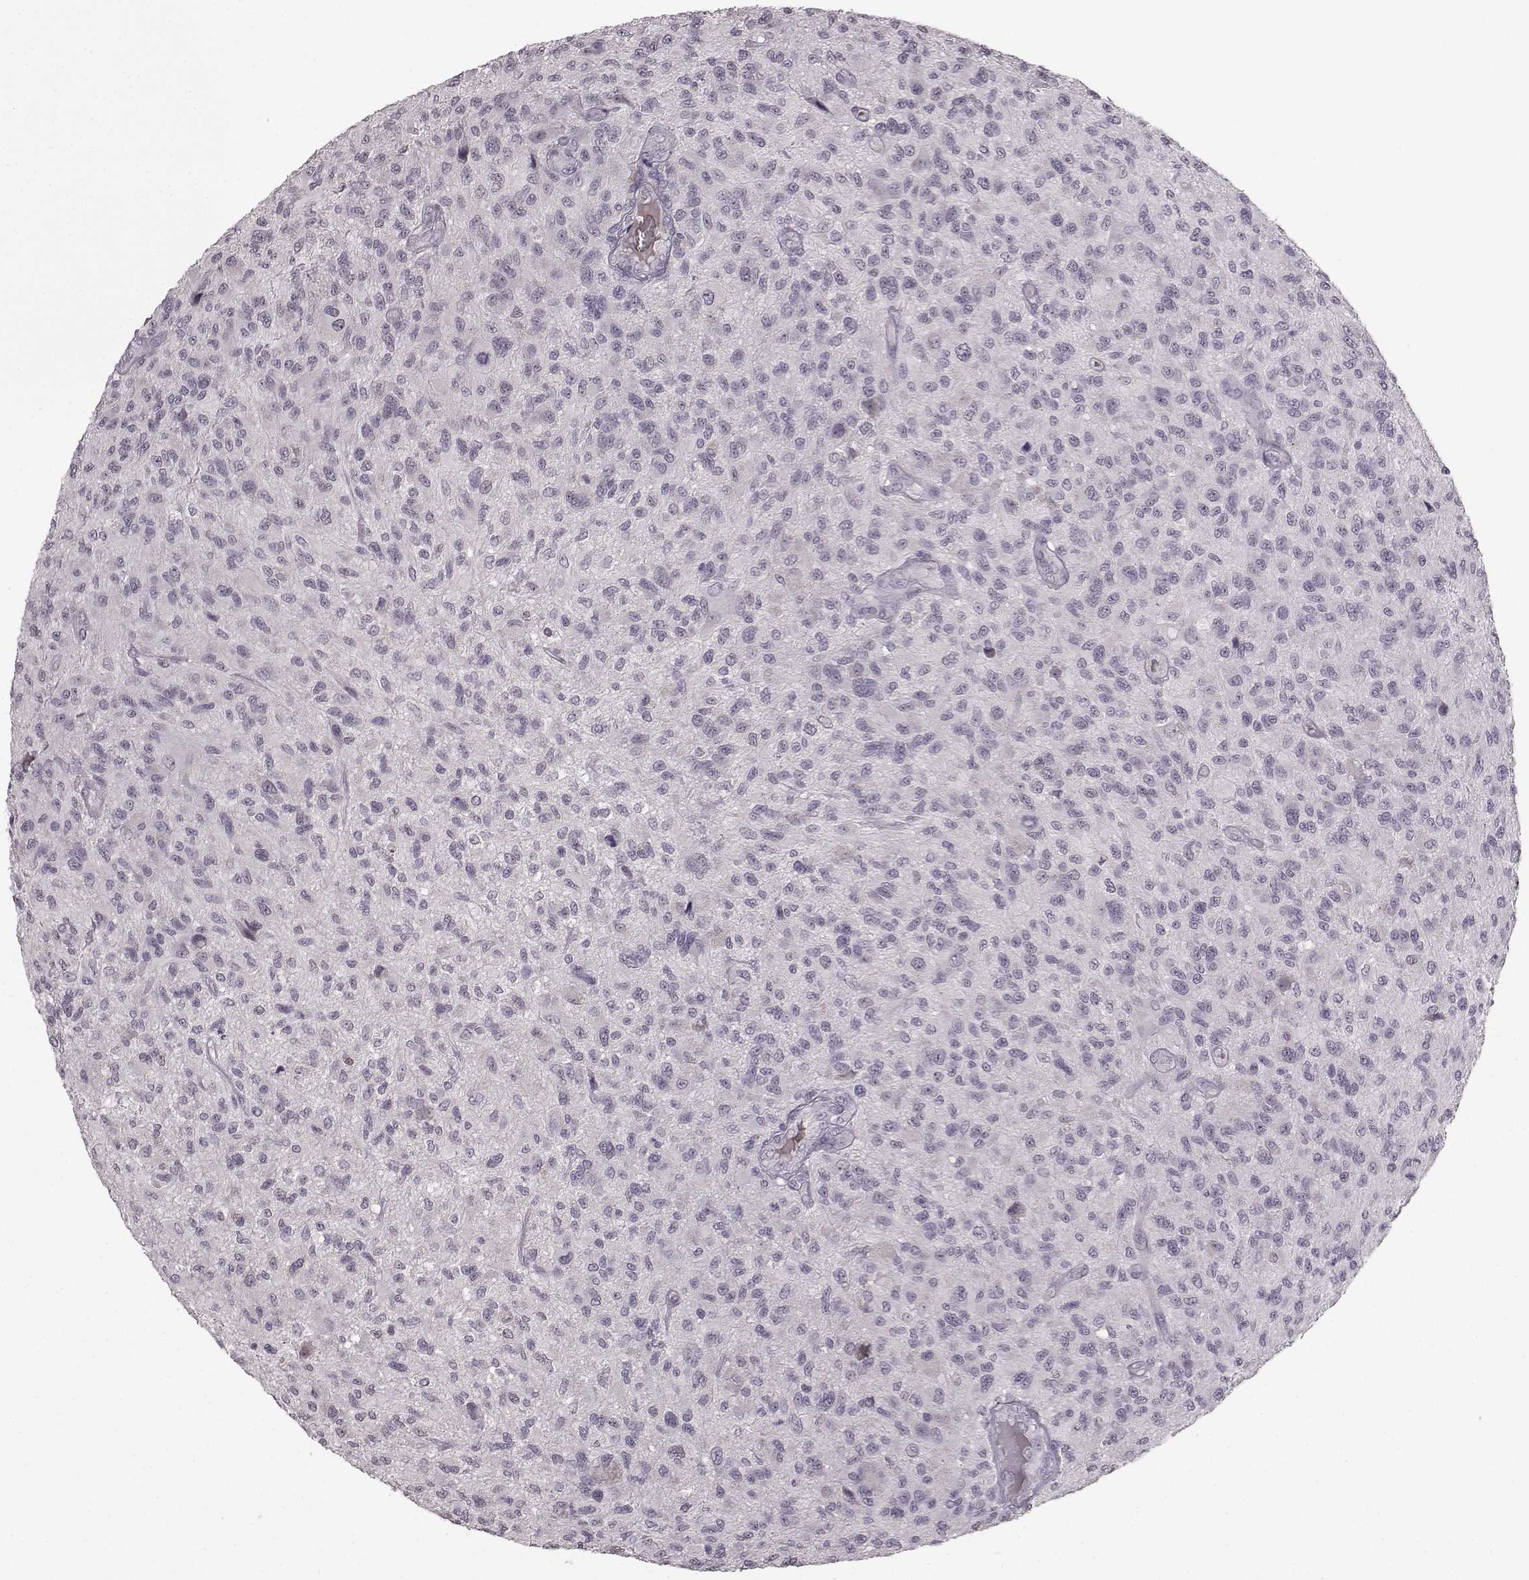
{"staining": {"intensity": "negative", "quantity": "none", "location": "none"}, "tissue": "glioma", "cell_type": "Tumor cells", "image_type": "cancer", "snomed": [{"axis": "morphology", "description": "Glioma, malignant, High grade"}, {"axis": "topography", "description": "Brain"}], "caption": "Immunohistochemical staining of glioma exhibits no significant positivity in tumor cells.", "gene": "PROP1", "patient": {"sex": "male", "age": 47}}